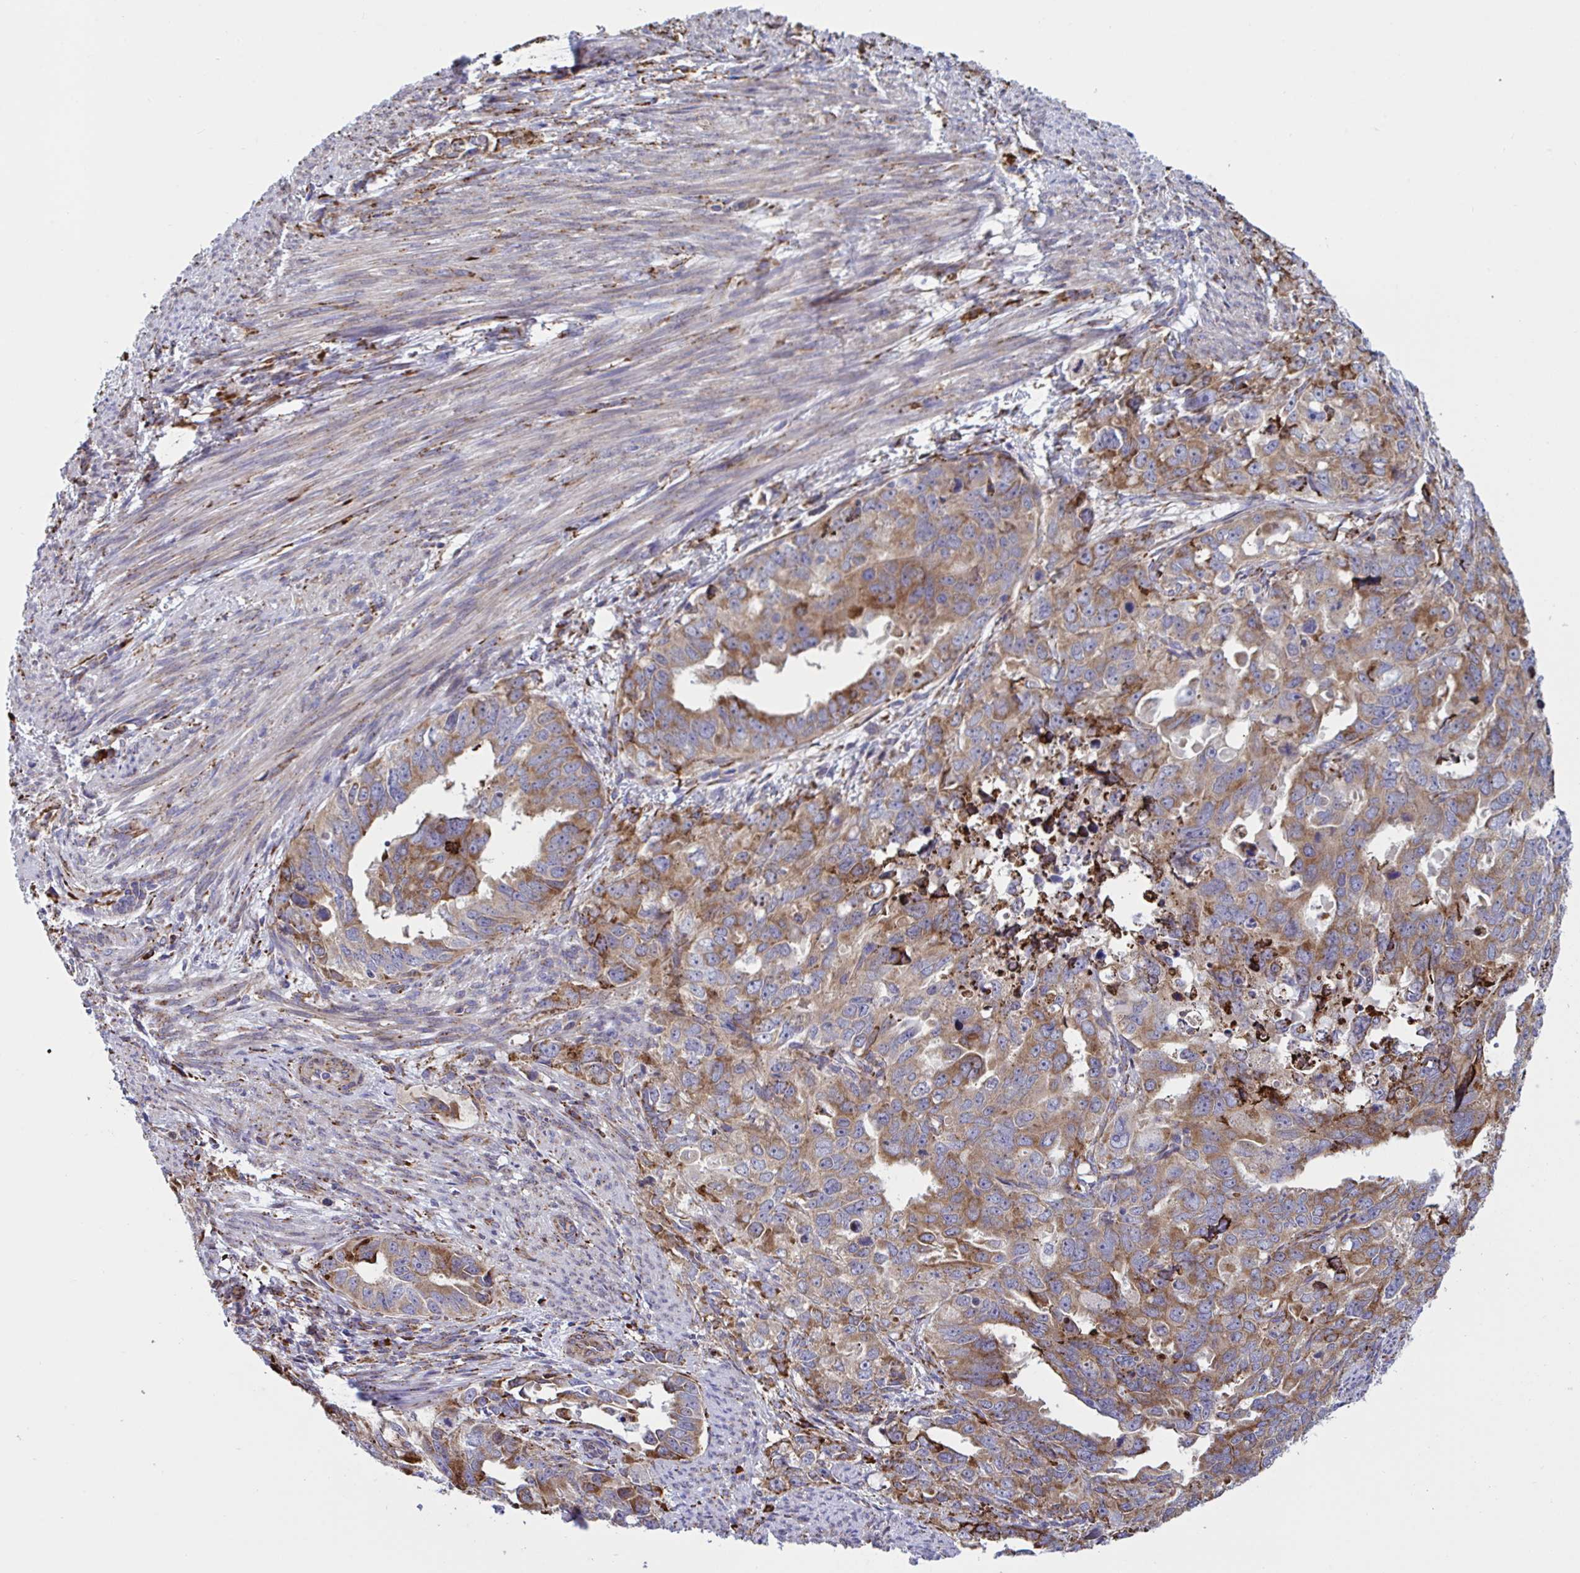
{"staining": {"intensity": "moderate", "quantity": ">75%", "location": "cytoplasmic/membranous"}, "tissue": "endometrial cancer", "cell_type": "Tumor cells", "image_type": "cancer", "snomed": [{"axis": "morphology", "description": "Adenocarcinoma, NOS"}, {"axis": "topography", "description": "Endometrium"}], "caption": "Human endometrial adenocarcinoma stained with a brown dye demonstrates moderate cytoplasmic/membranous positive positivity in approximately >75% of tumor cells.", "gene": "PEAK3", "patient": {"sex": "female", "age": 65}}